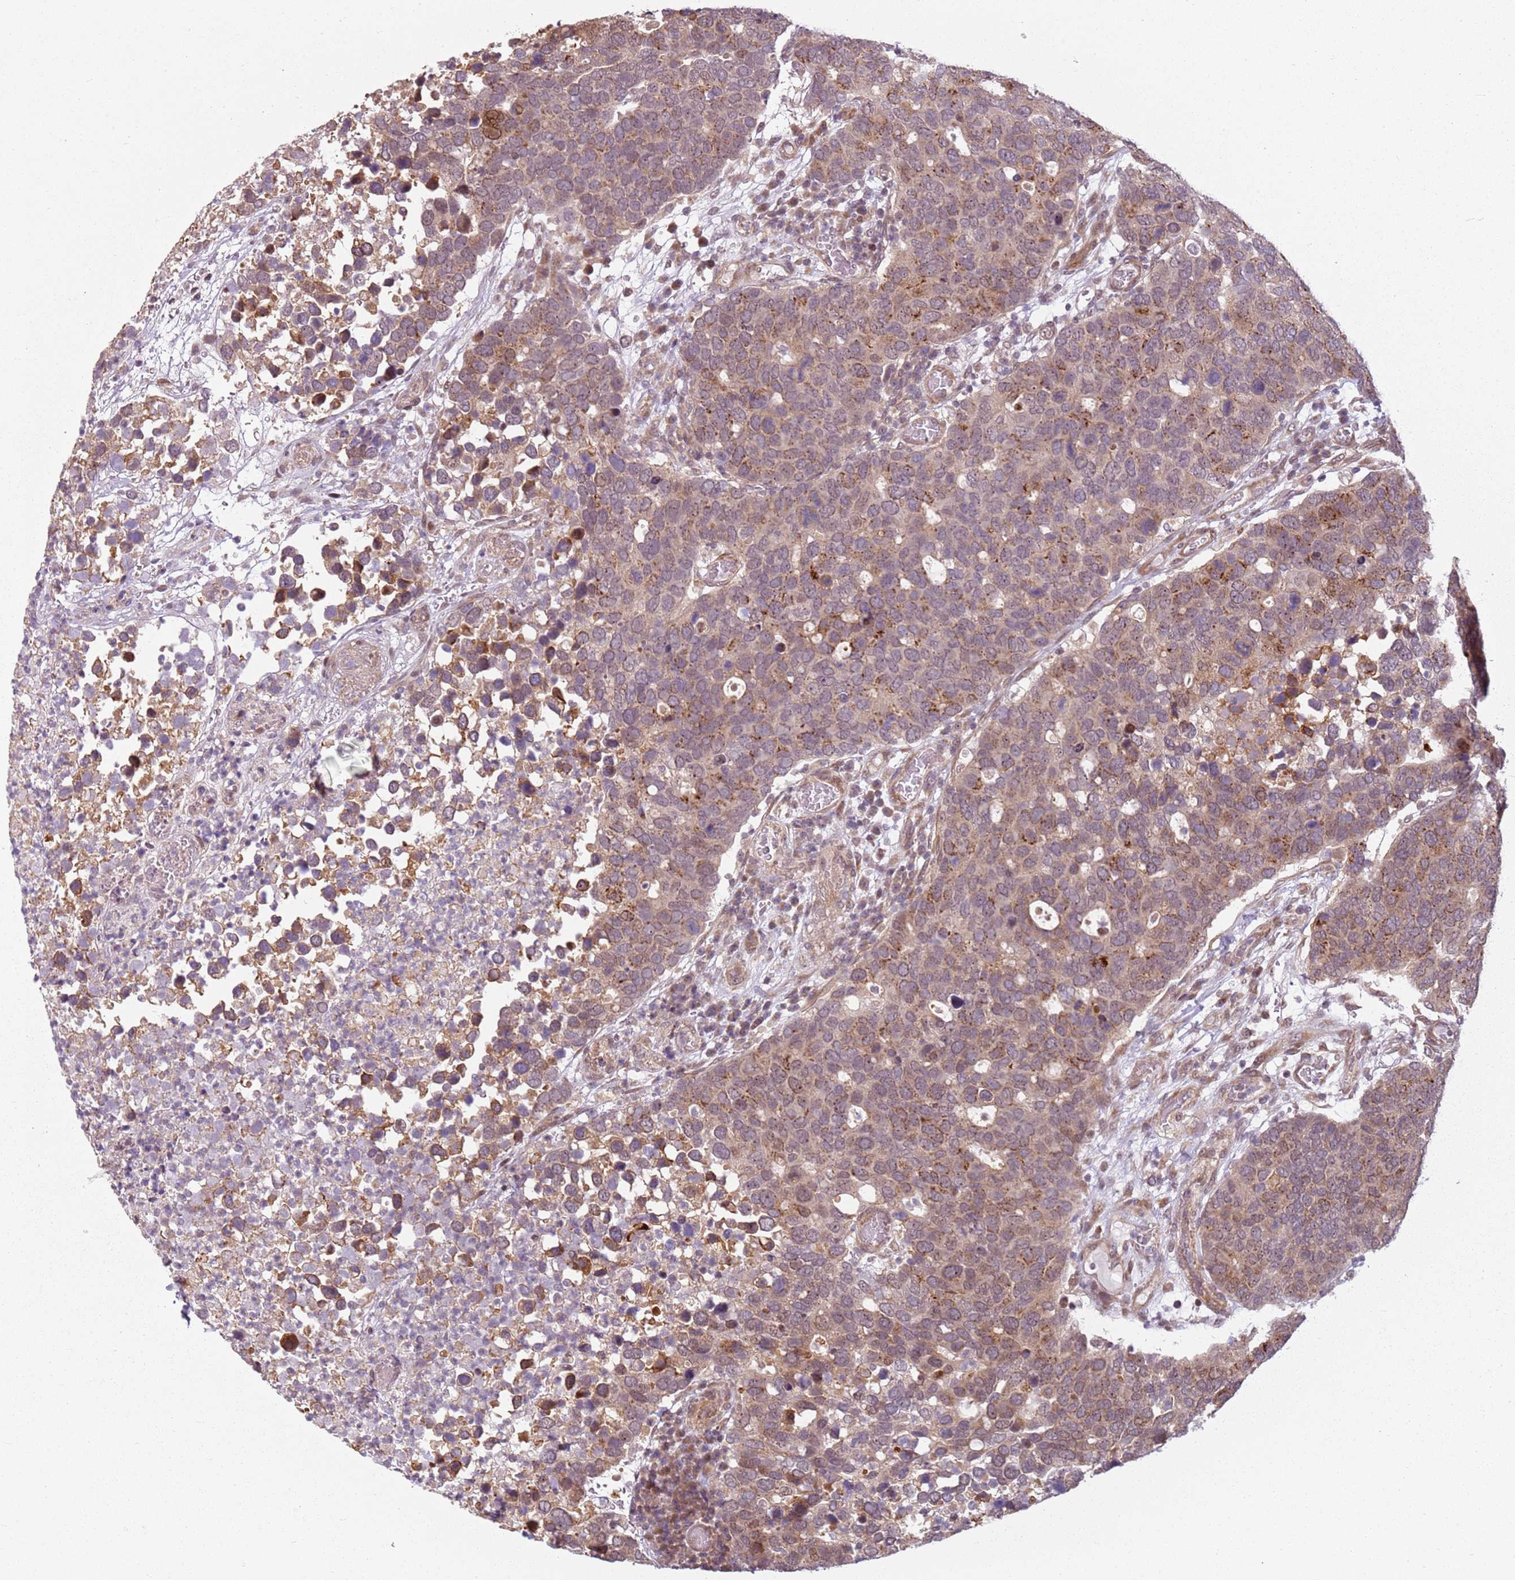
{"staining": {"intensity": "moderate", "quantity": ">75%", "location": "cytoplasmic/membranous"}, "tissue": "breast cancer", "cell_type": "Tumor cells", "image_type": "cancer", "snomed": [{"axis": "morphology", "description": "Duct carcinoma"}, {"axis": "topography", "description": "Breast"}], "caption": "The image exhibits a brown stain indicating the presence of a protein in the cytoplasmic/membranous of tumor cells in breast infiltrating ductal carcinoma.", "gene": "CHURC1", "patient": {"sex": "female", "age": 83}}